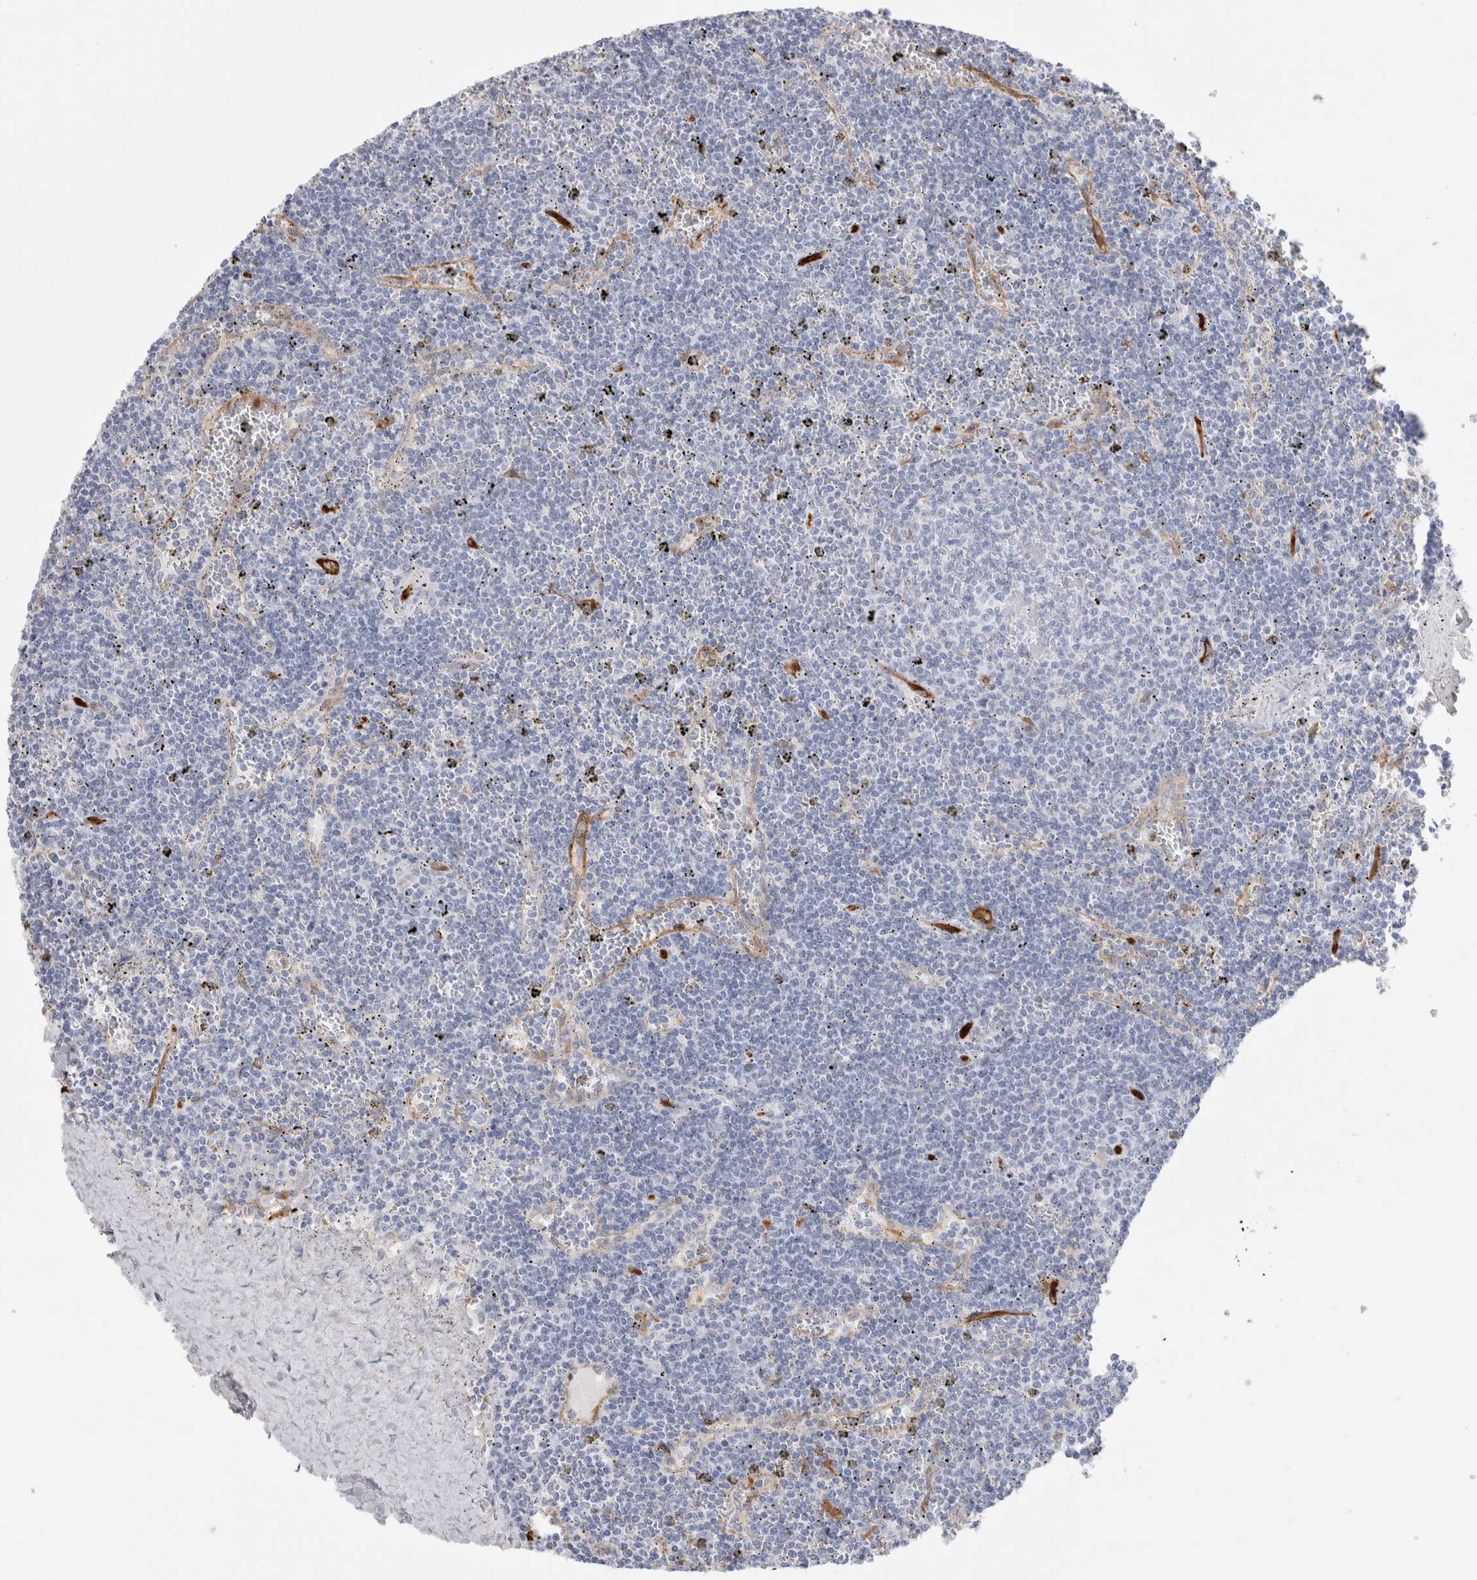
{"staining": {"intensity": "negative", "quantity": "none", "location": "none"}, "tissue": "lymphoma", "cell_type": "Tumor cells", "image_type": "cancer", "snomed": [{"axis": "morphology", "description": "Malignant lymphoma, non-Hodgkin's type, Low grade"}, {"axis": "topography", "description": "Spleen"}], "caption": "Lymphoma was stained to show a protein in brown. There is no significant staining in tumor cells.", "gene": "NAPEPLD", "patient": {"sex": "female", "age": 50}}